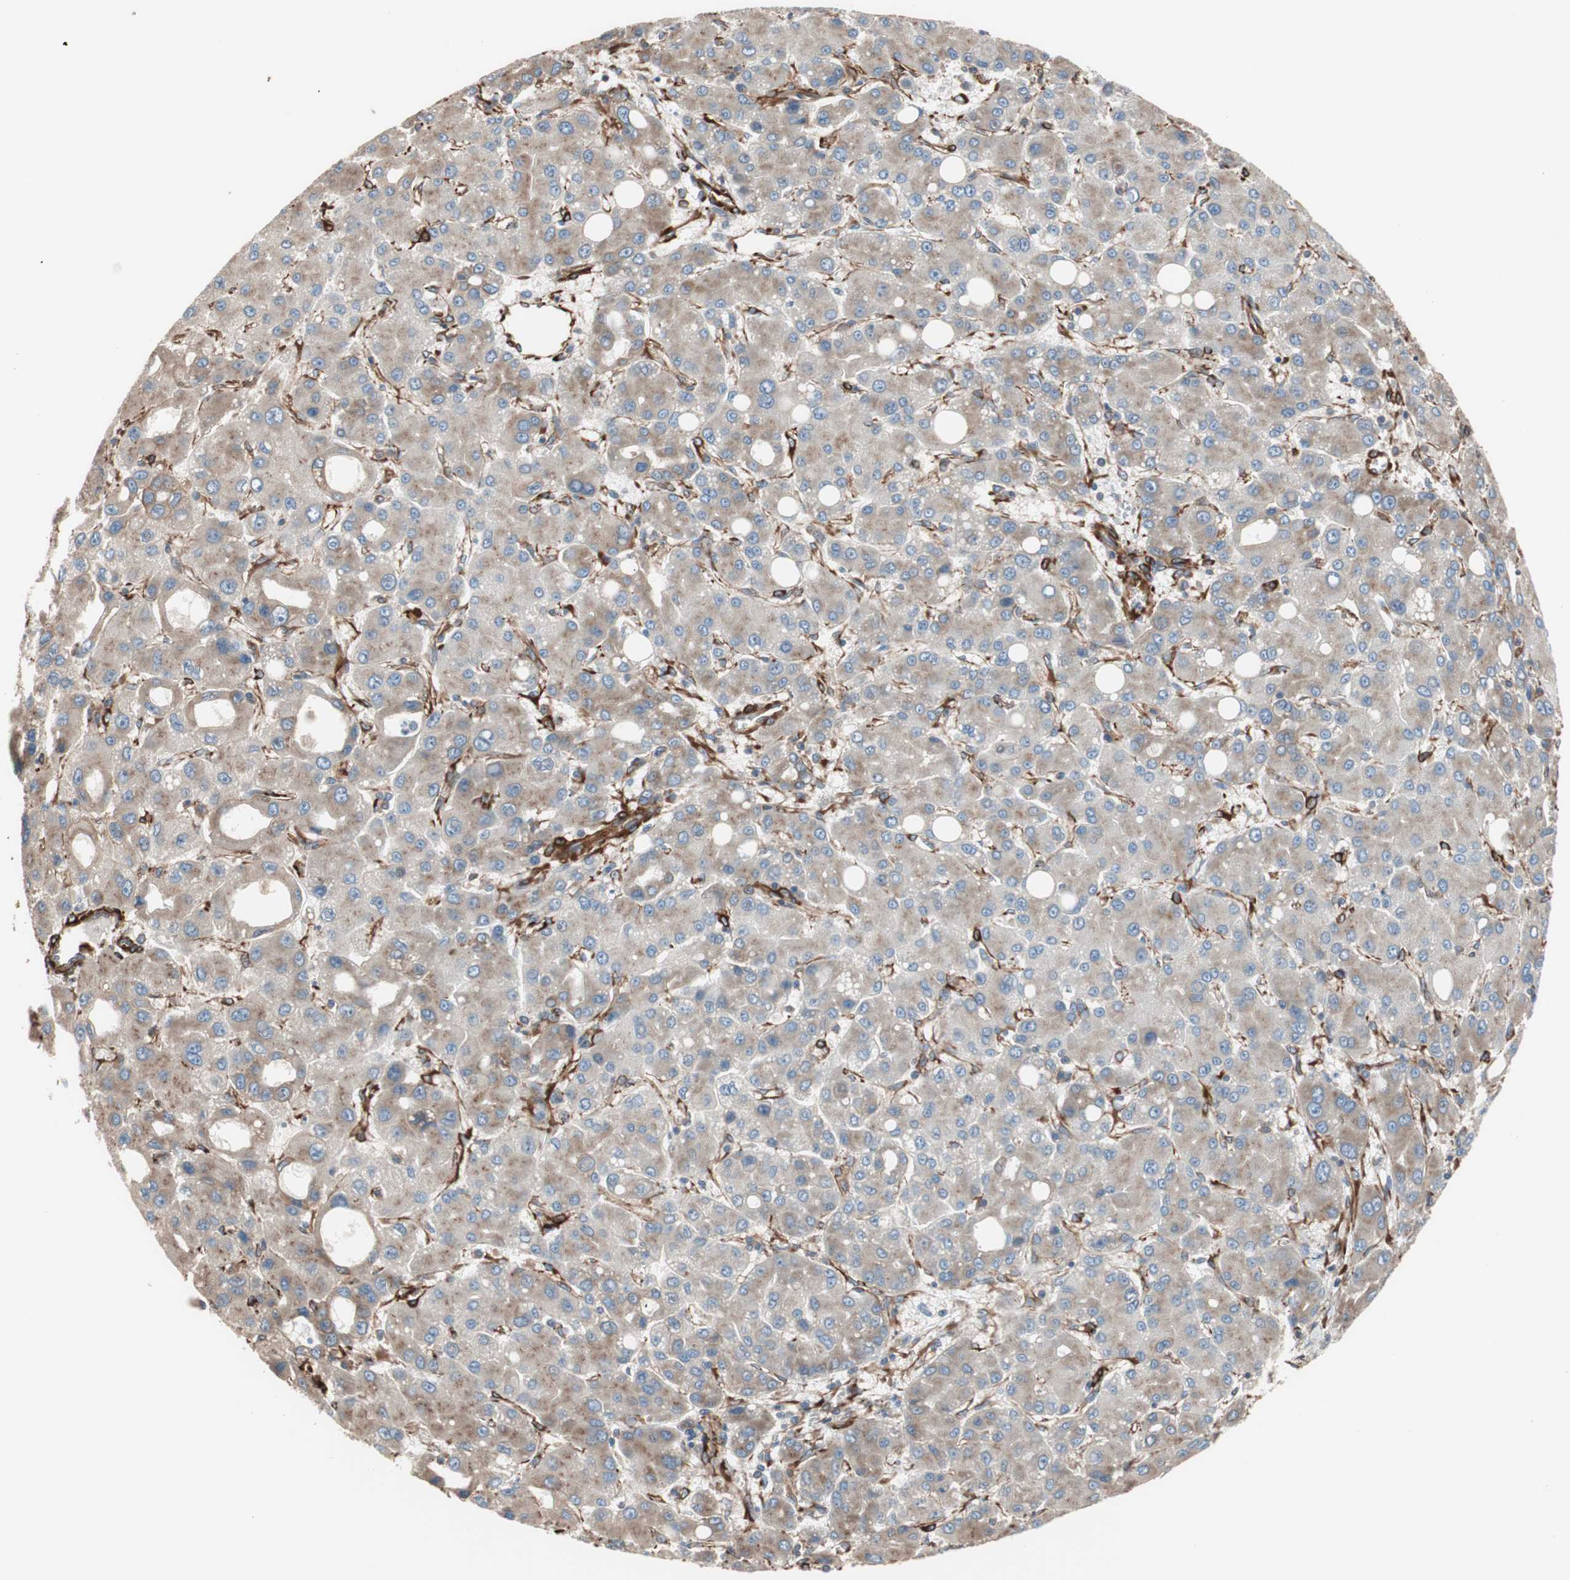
{"staining": {"intensity": "moderate", "quantity": ">75%", "location": "cytoplasmic/membranous"}, "tissue": "liver cancer", "cell_type": "Tumor cells", "image_type": "cancer", "snomed": [{"axis": "morphology", "description": "Carcinoma, Hepatocellular, NOS"}, {"axis": "topography", "description": "Liver"}], "caption": "Immunohistochemical staining of human hepatocellular carcinoma (liver) displays medium levels of moderate cytoplasmic/membranous protein staining in about >75% of tumor cells.", "gene": "GPSM2", "patient": {"sex": "male", "age": 55}}